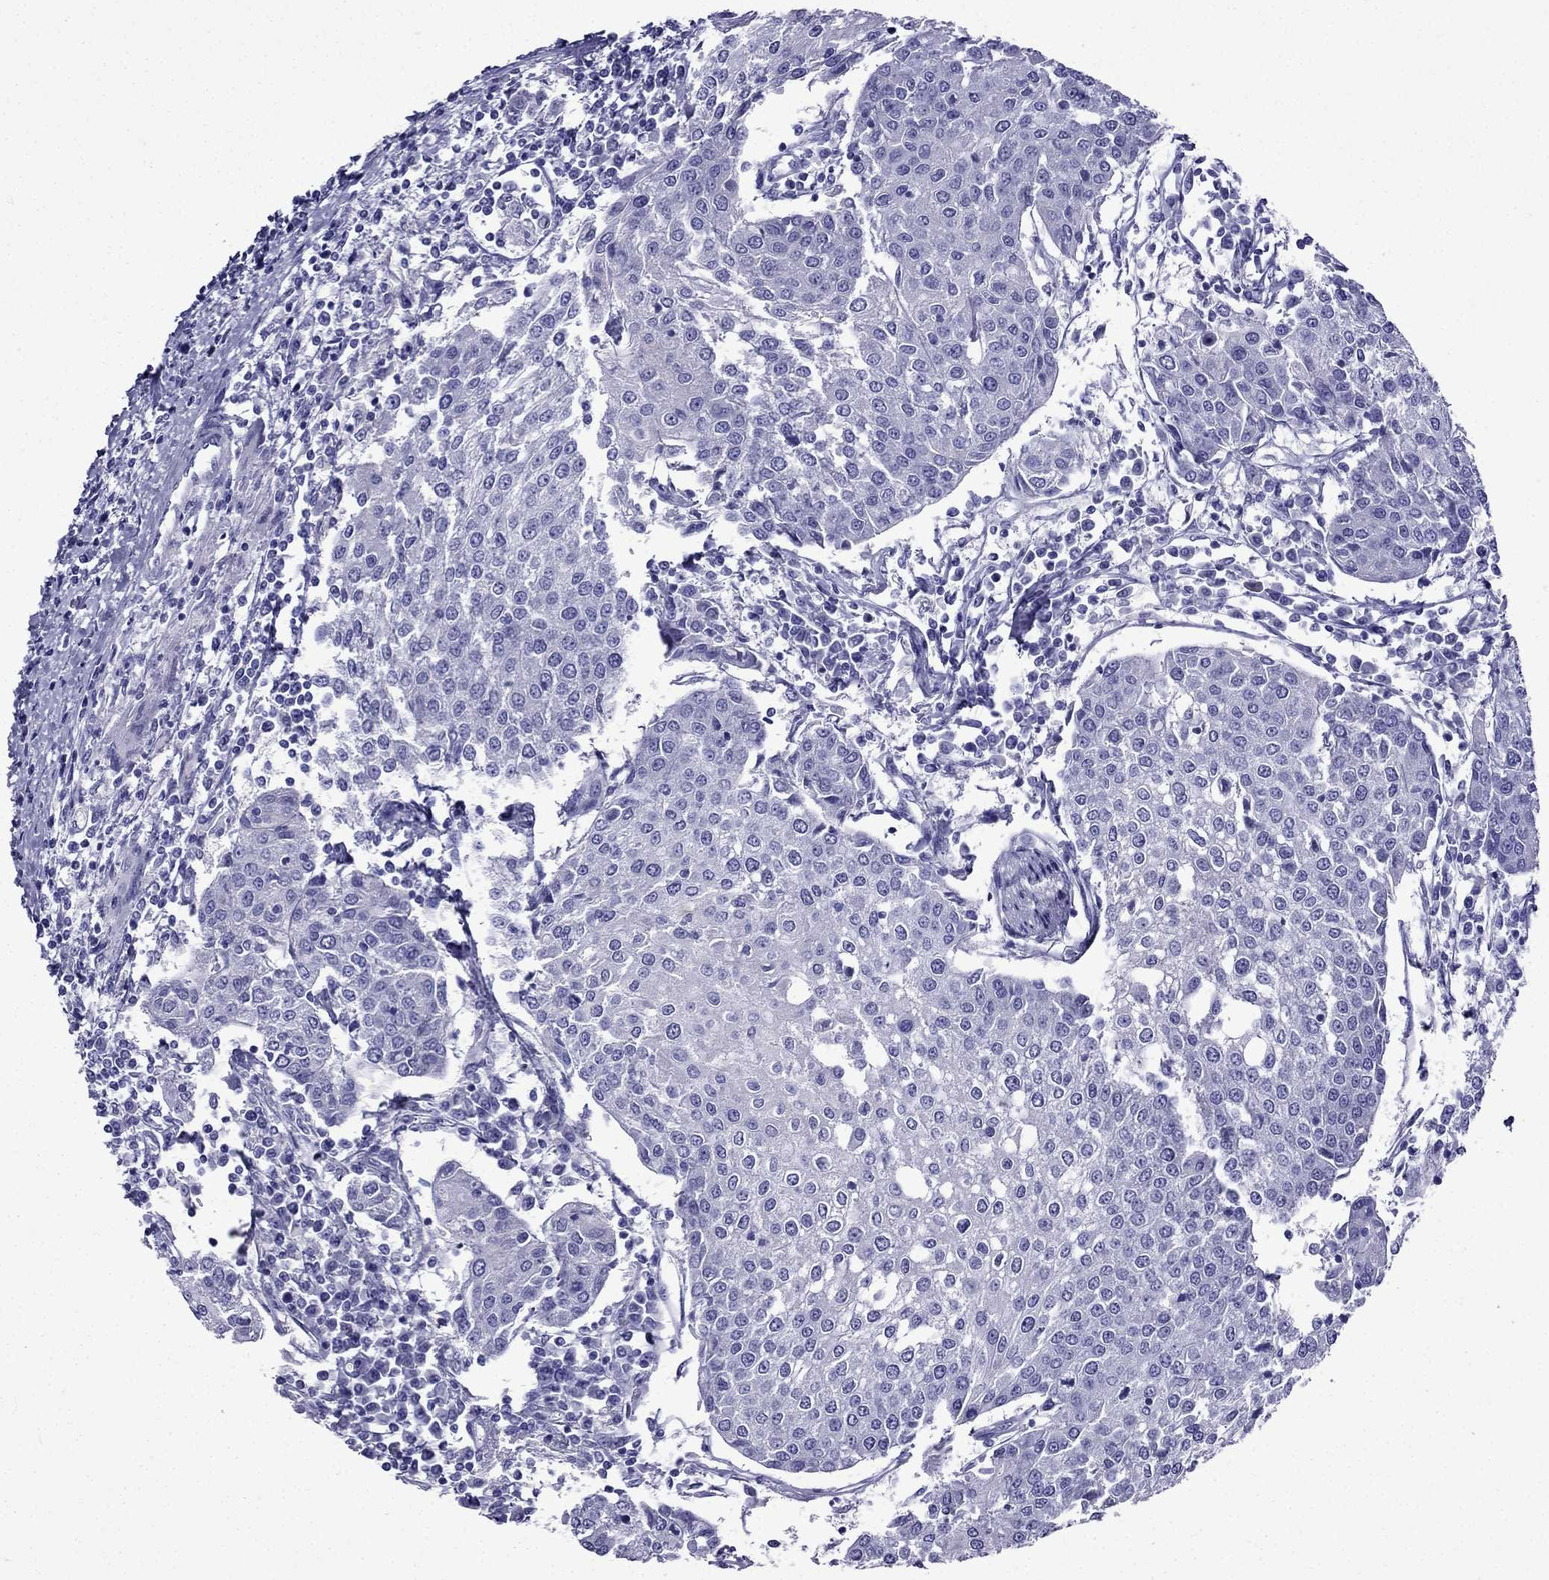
{"staining": {"intensity": "negative", "quantity": "none", "location": "none"}, "tissue": "urothelial cancer", "cell_type": "Tumor cells", "image_type": "cancer", "snomed": [{"axis": "morphology", "description": "Urothelial carcinoma, High grade"}, {"axis": "topography", "description": "Urinary bladder"}], "caption": "This is a image of IHC staining of urothelial cancer, which shows no expression in tumor cells. Brightfield microscopy of immunohistochemistry stained with DAB (brown) and hematoxylin (blue), captured at high magnification.", "gene": "ERC2", "patient": {"sex": "female", "age": 85}}